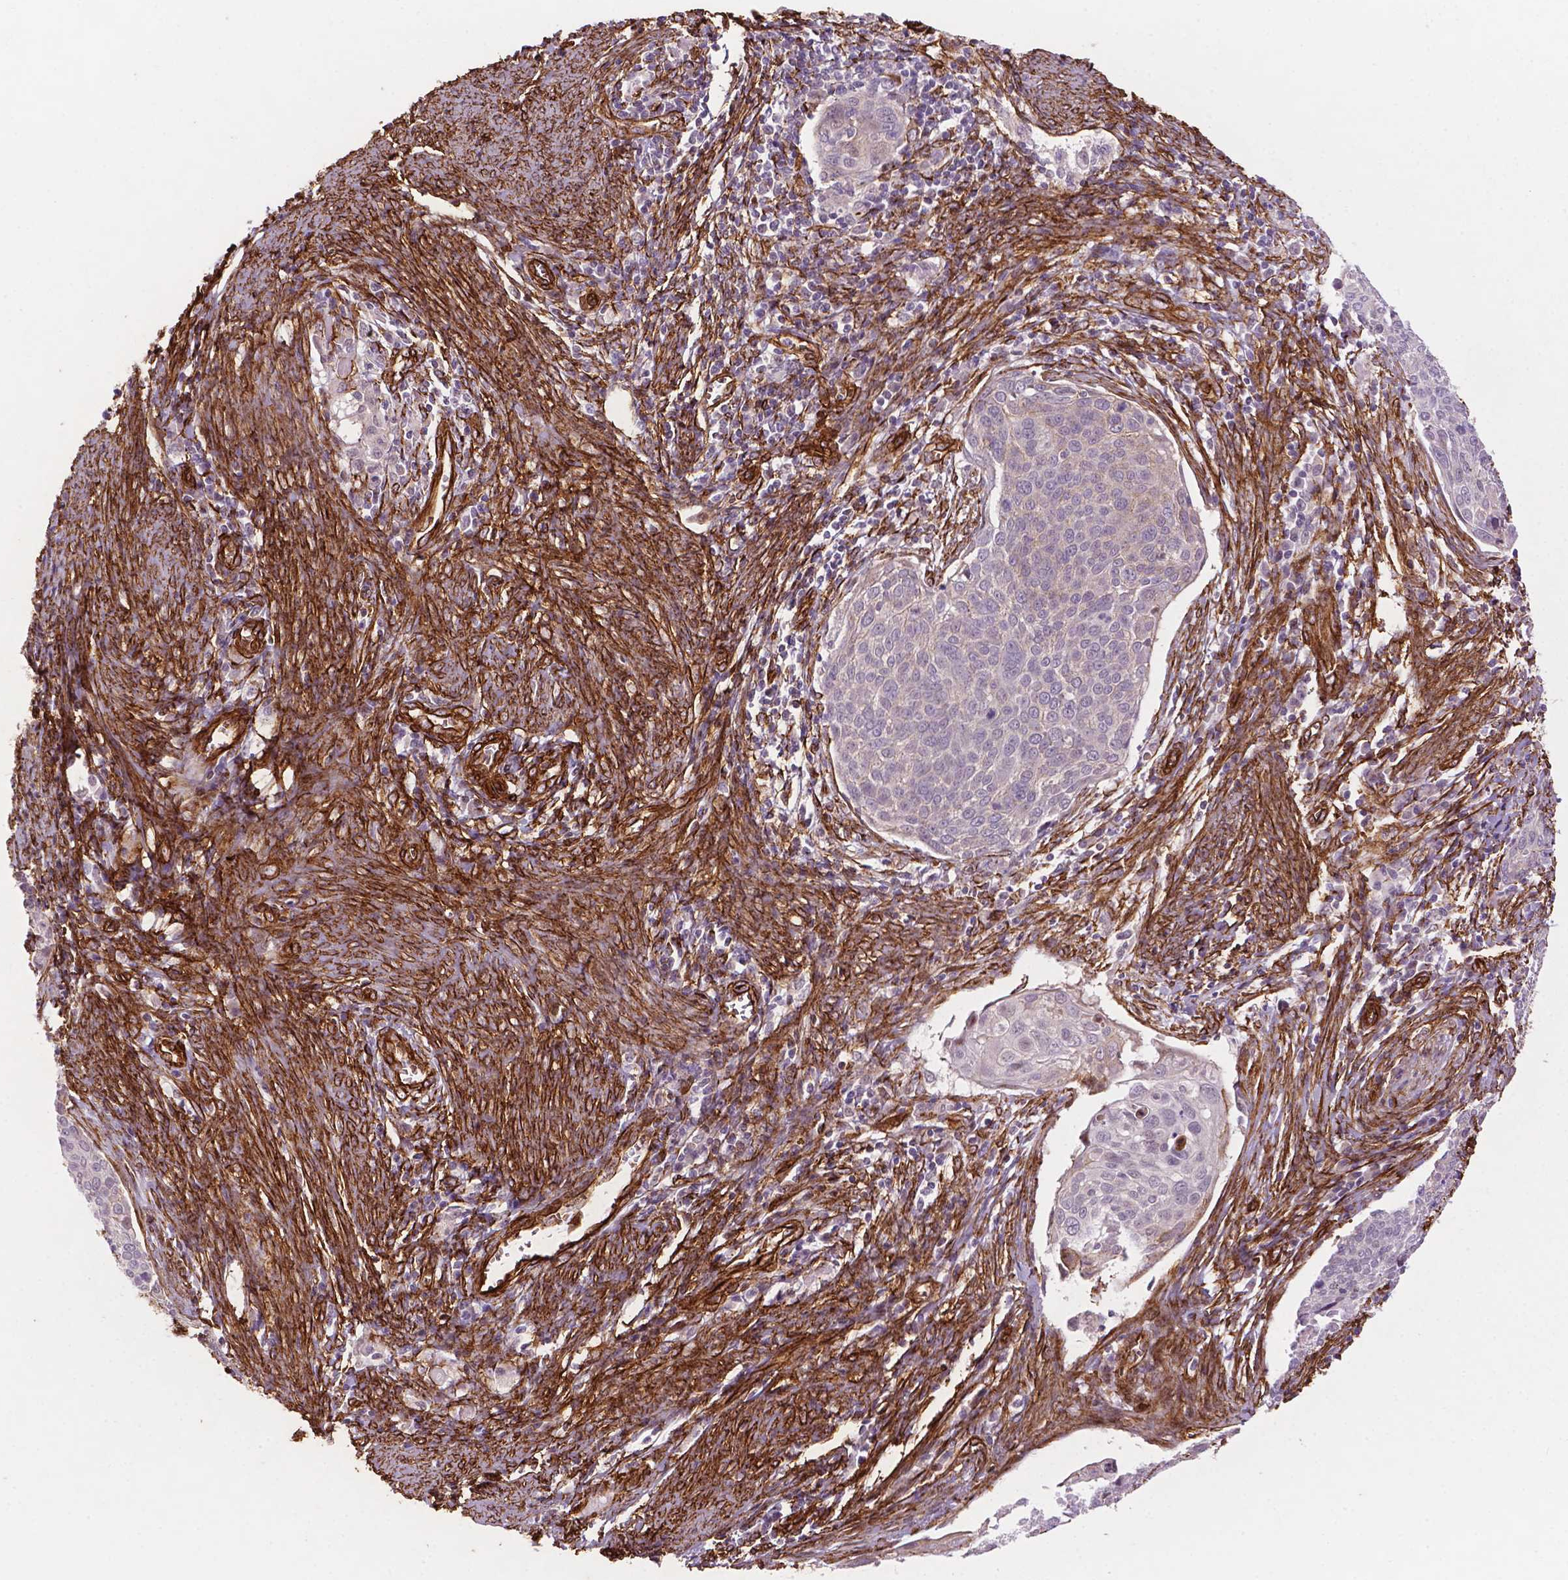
{"staining": {"intensity": "negative", "quantity": "none", "location": "none"}, "tissue": "cervical cancer", "cell_type": "Tumor cells", "image_type": "cancer", "snomed": [{"axis": "morphology", "description": "Squamous cell carcinoma, NOS"}, {"axis": "topography", "description": "Cervix"}], "caption": "IHC of cervical squamous cell carcinoma displays no staining in tumor cells.", "gene": "EGFL8", "patient": {"sex": "female", "age": 39}}